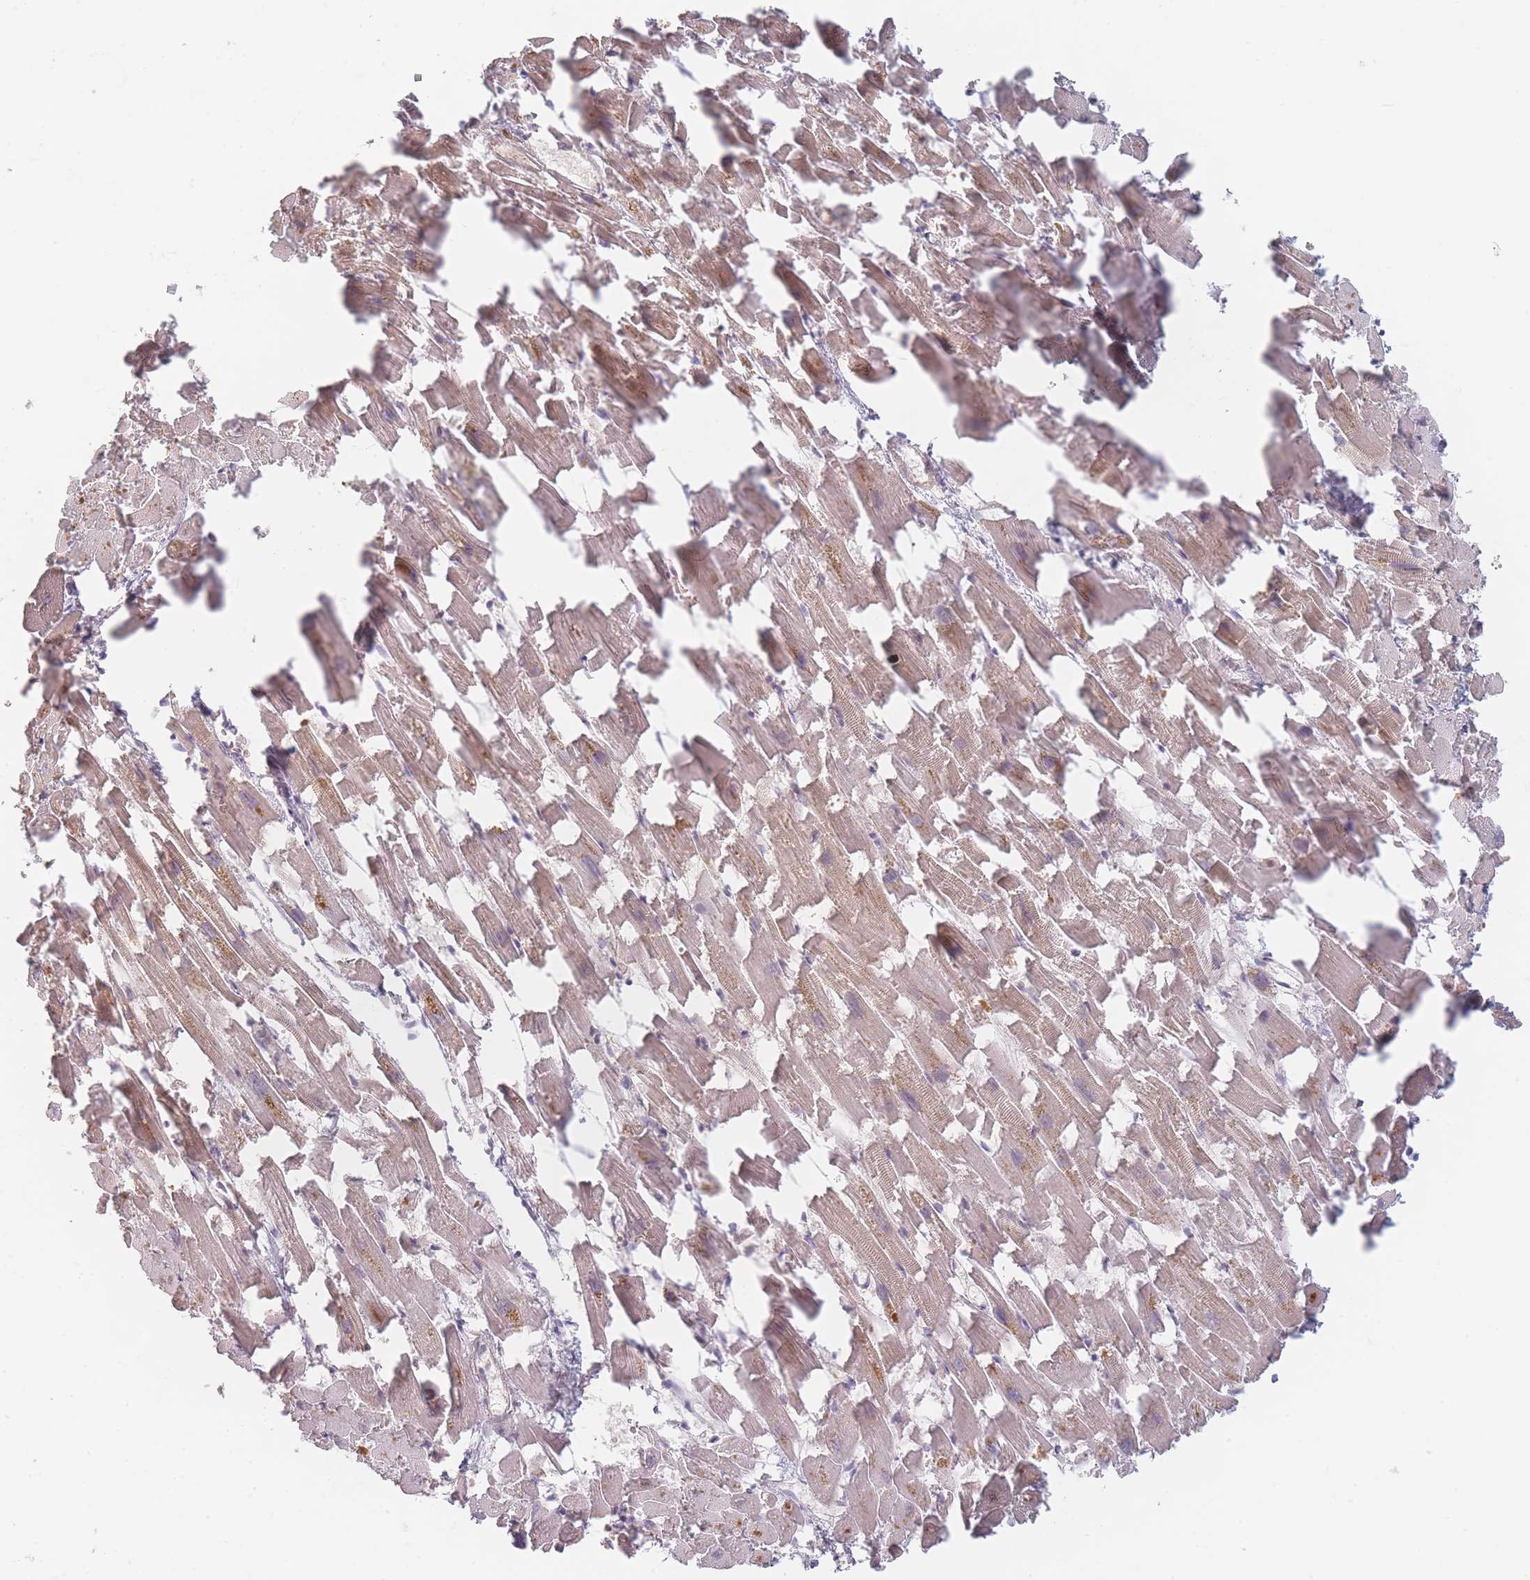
{"staining": {"intensity": "moderate", "quantity": "25%-75%", "location": "cytoplasmic/membranous"}, "tissue": "heart muscle", "cell_type": "Cardiomyocytes", "image_type": "normal", "snomed": [{"axis": "morphology", "description": "Normal tissue, NOS"}, {"axis": "topography", "description": "Heart"}], "caption": "Human heart muscle stained with a brown dye reveals moderate cytoplasmic/membranous positive positivity in approximately 25%-75% of cardiomyocytes.", "gene": "SLC35F3", "patient": {"sex": "female", "age": 64}}